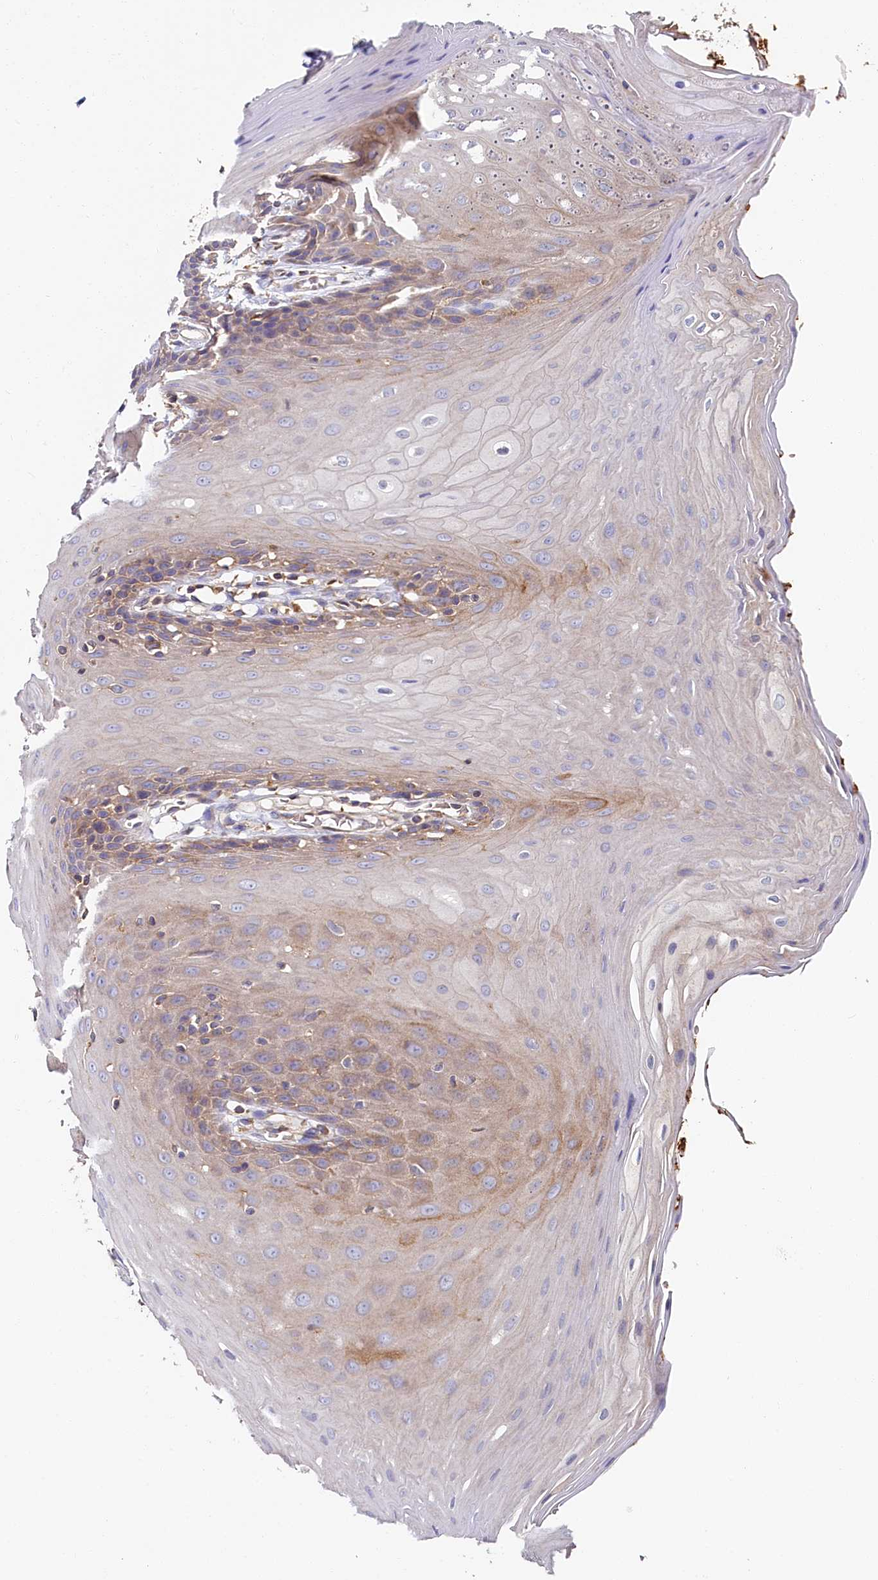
{"staining": {"intensity": "moderate", "quantity": "<25%", "location": "cytoplasmic/membranous"}, "tissue": "oral mucosa", "cell_type": "Squamous epithelial cells", "image_type": "normal", "snomed": [{"axis": "morphology", "description": "Normal tissue, NOS"}, {"axis": "morphology", "description": "Squamous cell carcinoma, NOS"}, {"axis": "topography", "description": "Skeletal muscle"}, {"axis": "topography", "description": "Oral tissue"}, {"axis": "topography", "description": "Salivary gland"}, {"axis": "topography", "description": "Head-Neck"}], "caption": "The histopathology image demonstrates staining of unremarkable oral mucosa, revealing moderate cytoplasmic/membranous protein staining (brown color) within squamous epithelial cells. Nuclei are stained in blue.", "gene": "PPIP5K1", "patient": {"sex": "male", "age": 54}}